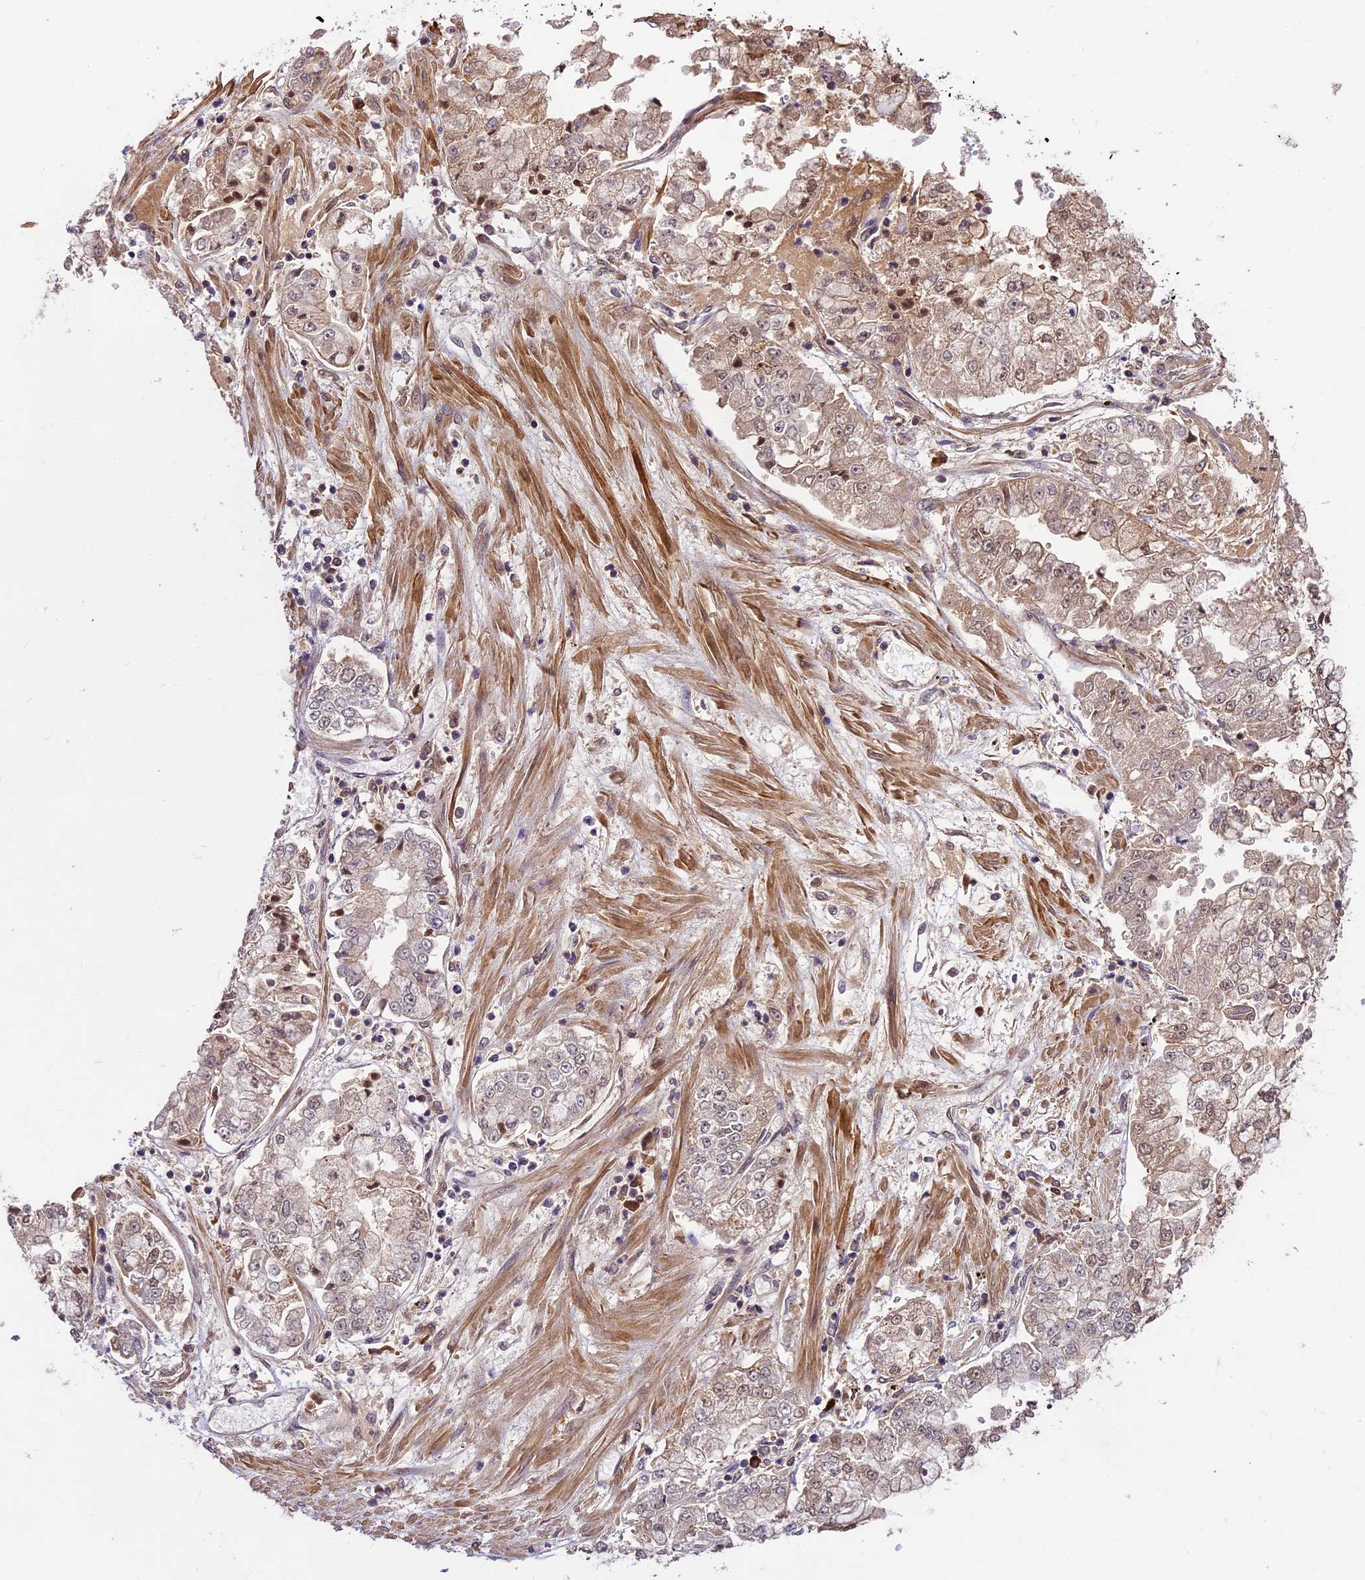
{"staining": {"intensity": "weak", "quantity": "25%-75%", "location": "cytoplasmic/membranous,nuclear"}, "tissue": "stomach cancer", "cell_type": "Tumor cells", "image_type": "cancer", "snomed": [{"axis": "morphology", "description": "Adenocarcinoma, NOS"}, {"axis": "topography", "description": "Stomach"}], "caption": "Stomach cancer stained with DAB (3,3'-diaminobenzidine) immunohistochemistry (IHC) reveals low levels of weak cytoplasmic/membranous and nuclear expression in approximately 25%-75% of tumor cells. (DAB (3,3'-diaminobenzidine) IHC, brown staining for protein, blue staining for nuclei).", "gene": "ATP10A", "patient": {"sex": "male", "age": 76}}